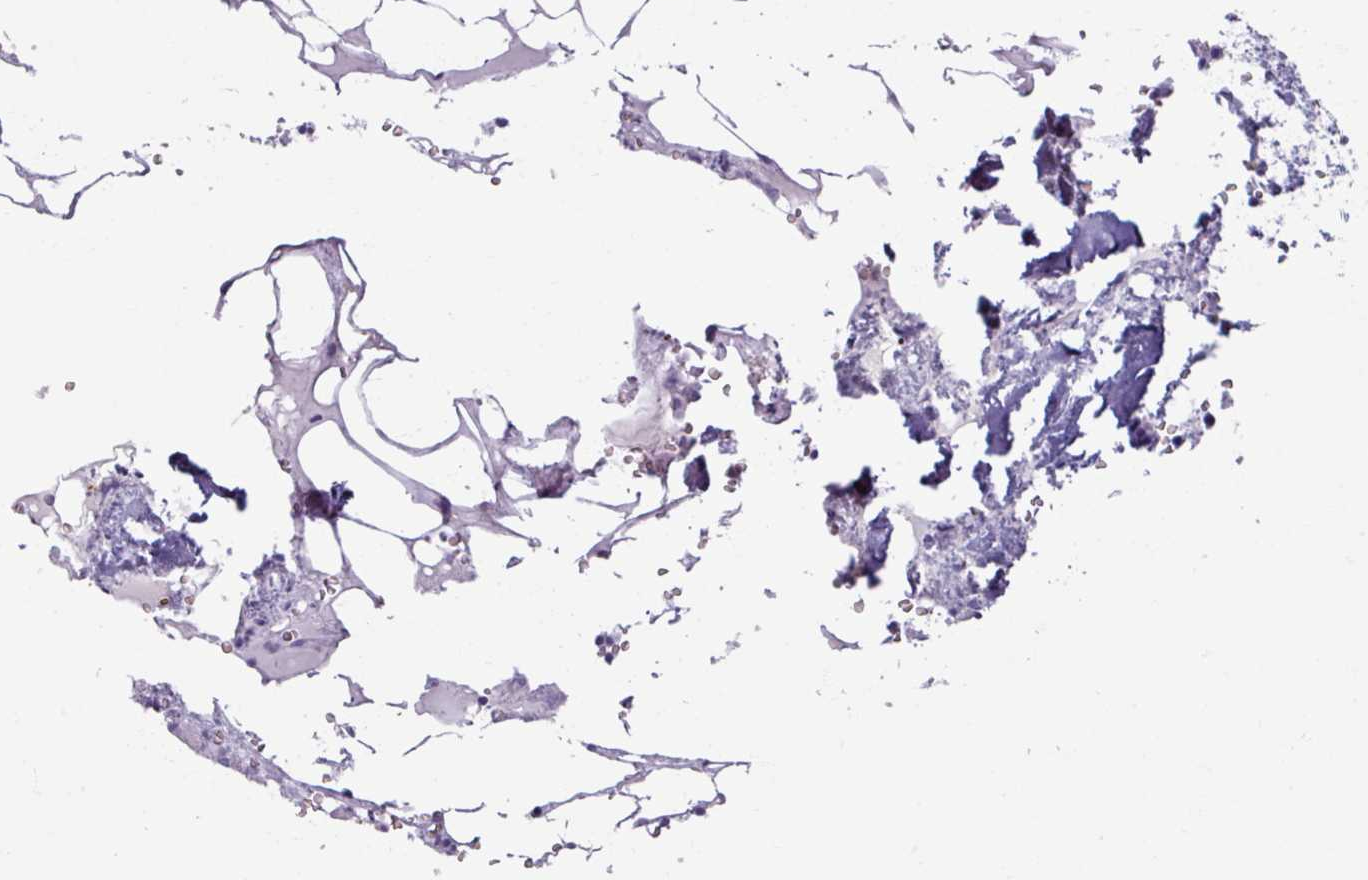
{"staining": {"intensity": "moderate", "quantity": "<25%", "location": "cytoplasmic/membranous"}, "tissue": "bone marrow", "cell_type": "Hematopoietic cells", "image_type": "normal", "snomed": [{"axis": "morphology", "description": "Normal tissue, NOS"}, {"axis": "topography", "description": "Bone marrow"}], "caption": "High-magnification brightfield microscopy of benign bone marrow stained with DAB (brown) and counterstained with hematoxylin (blue). hematopoietic cells exhibit moderate cytoplasmic/membranous staining is identified in about<25% of cells.", "gene": "ARG1", "patient": {"sex": "male", "age": 54}}